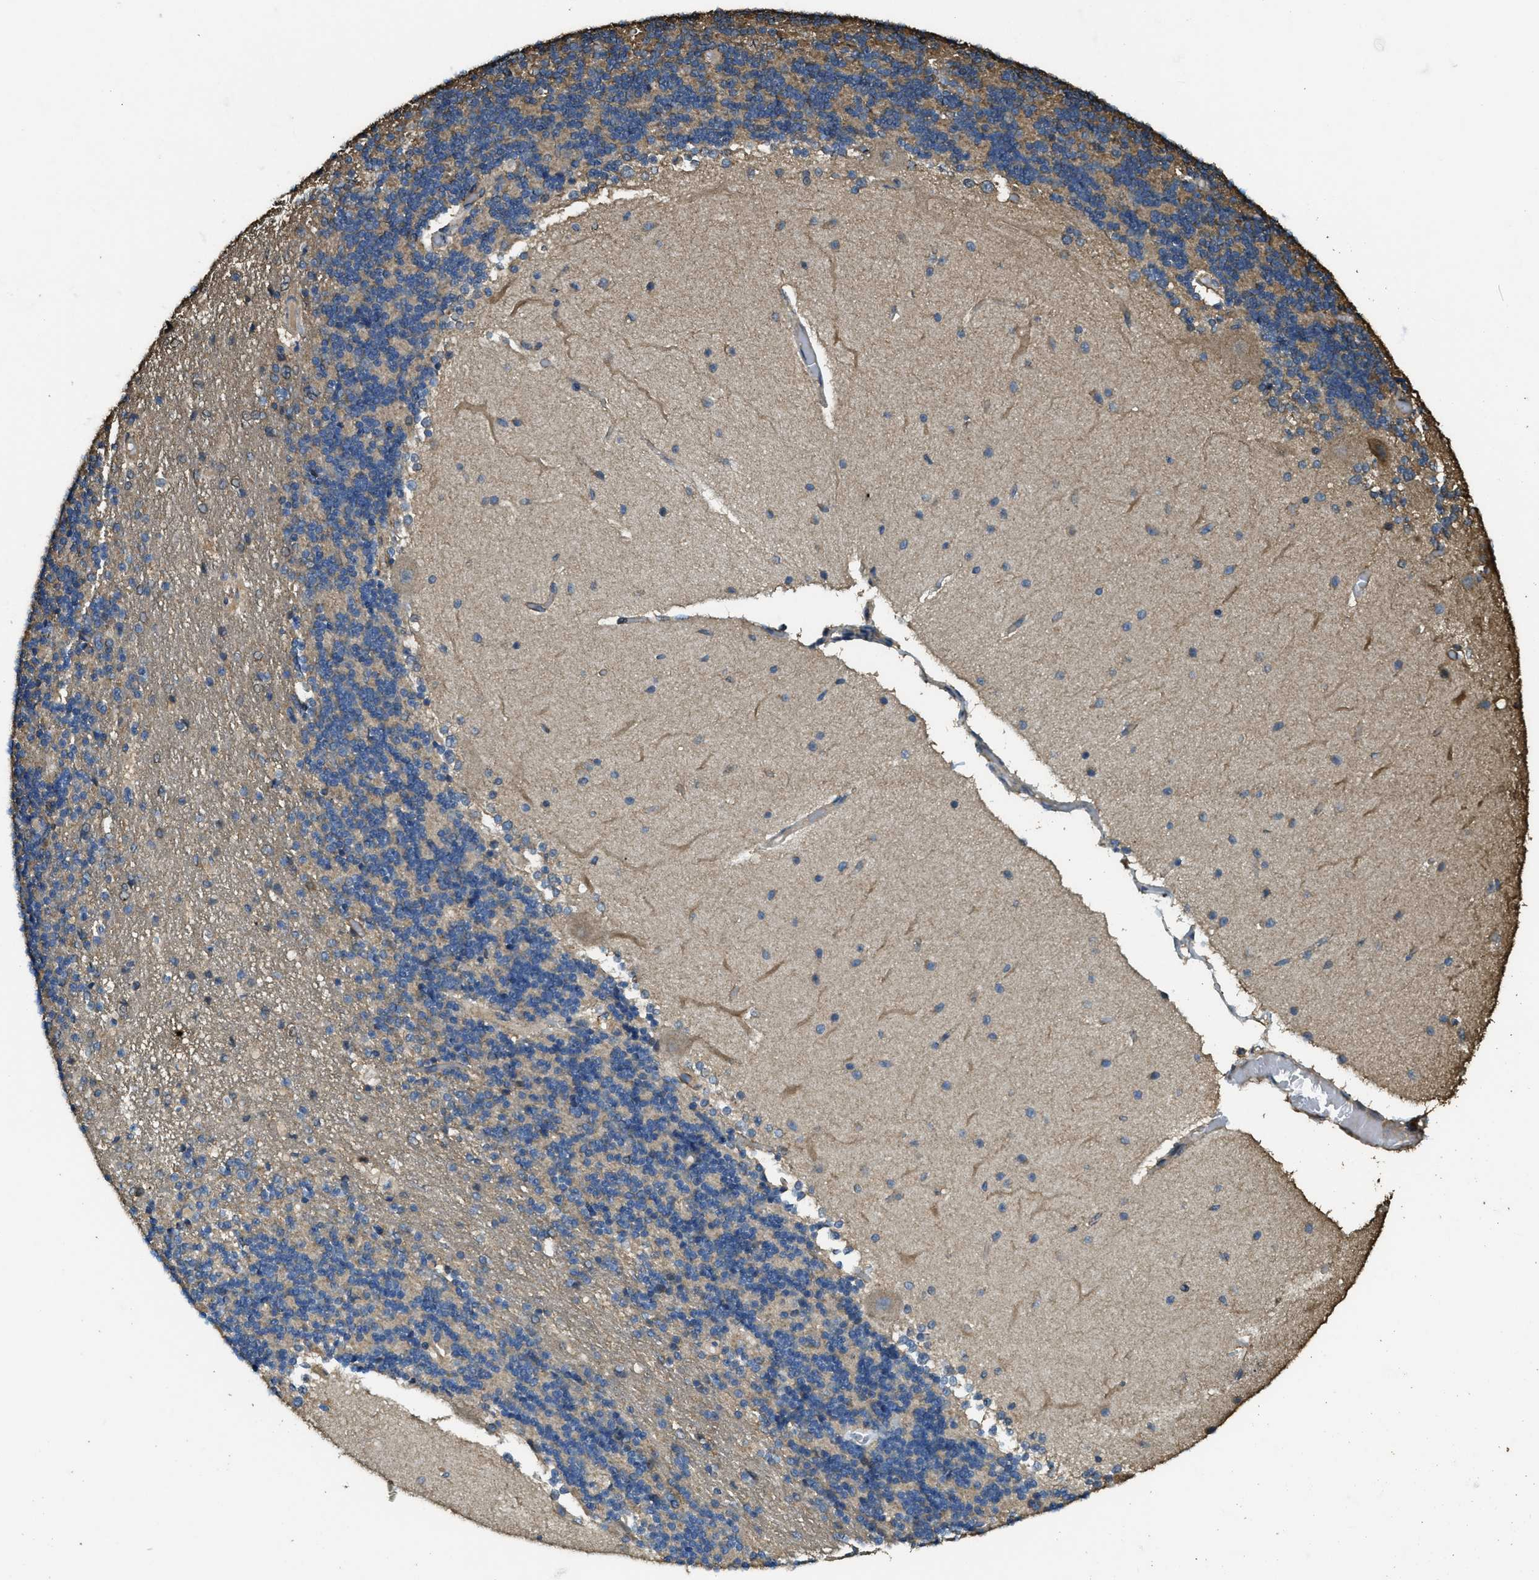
{"staining": {"intensity": "weak", "quantity": "25%-75%", "location": "cytoplasmic/membranous"}, "tissue": "cerebellum", "cell_type": "Cells in granular layer", "image_type": "normal", "snomed": [{"axis": "morphology", "description": "Normal tissue, NOS"}, {"axis": "topography", "description": "Cerebellum"}], "caption": "Protein staining displays weak cytoplasmic/membranous staining in about 25%-75% of cells in granular layer in unremarkable cerebellum. The staining is performed using DAB brown chromogen to label protein expression. The nuclei are counter-stained blue using hematoxylin.", "gene": "CD276", "patient": {"sex": "female", "age": 54}}